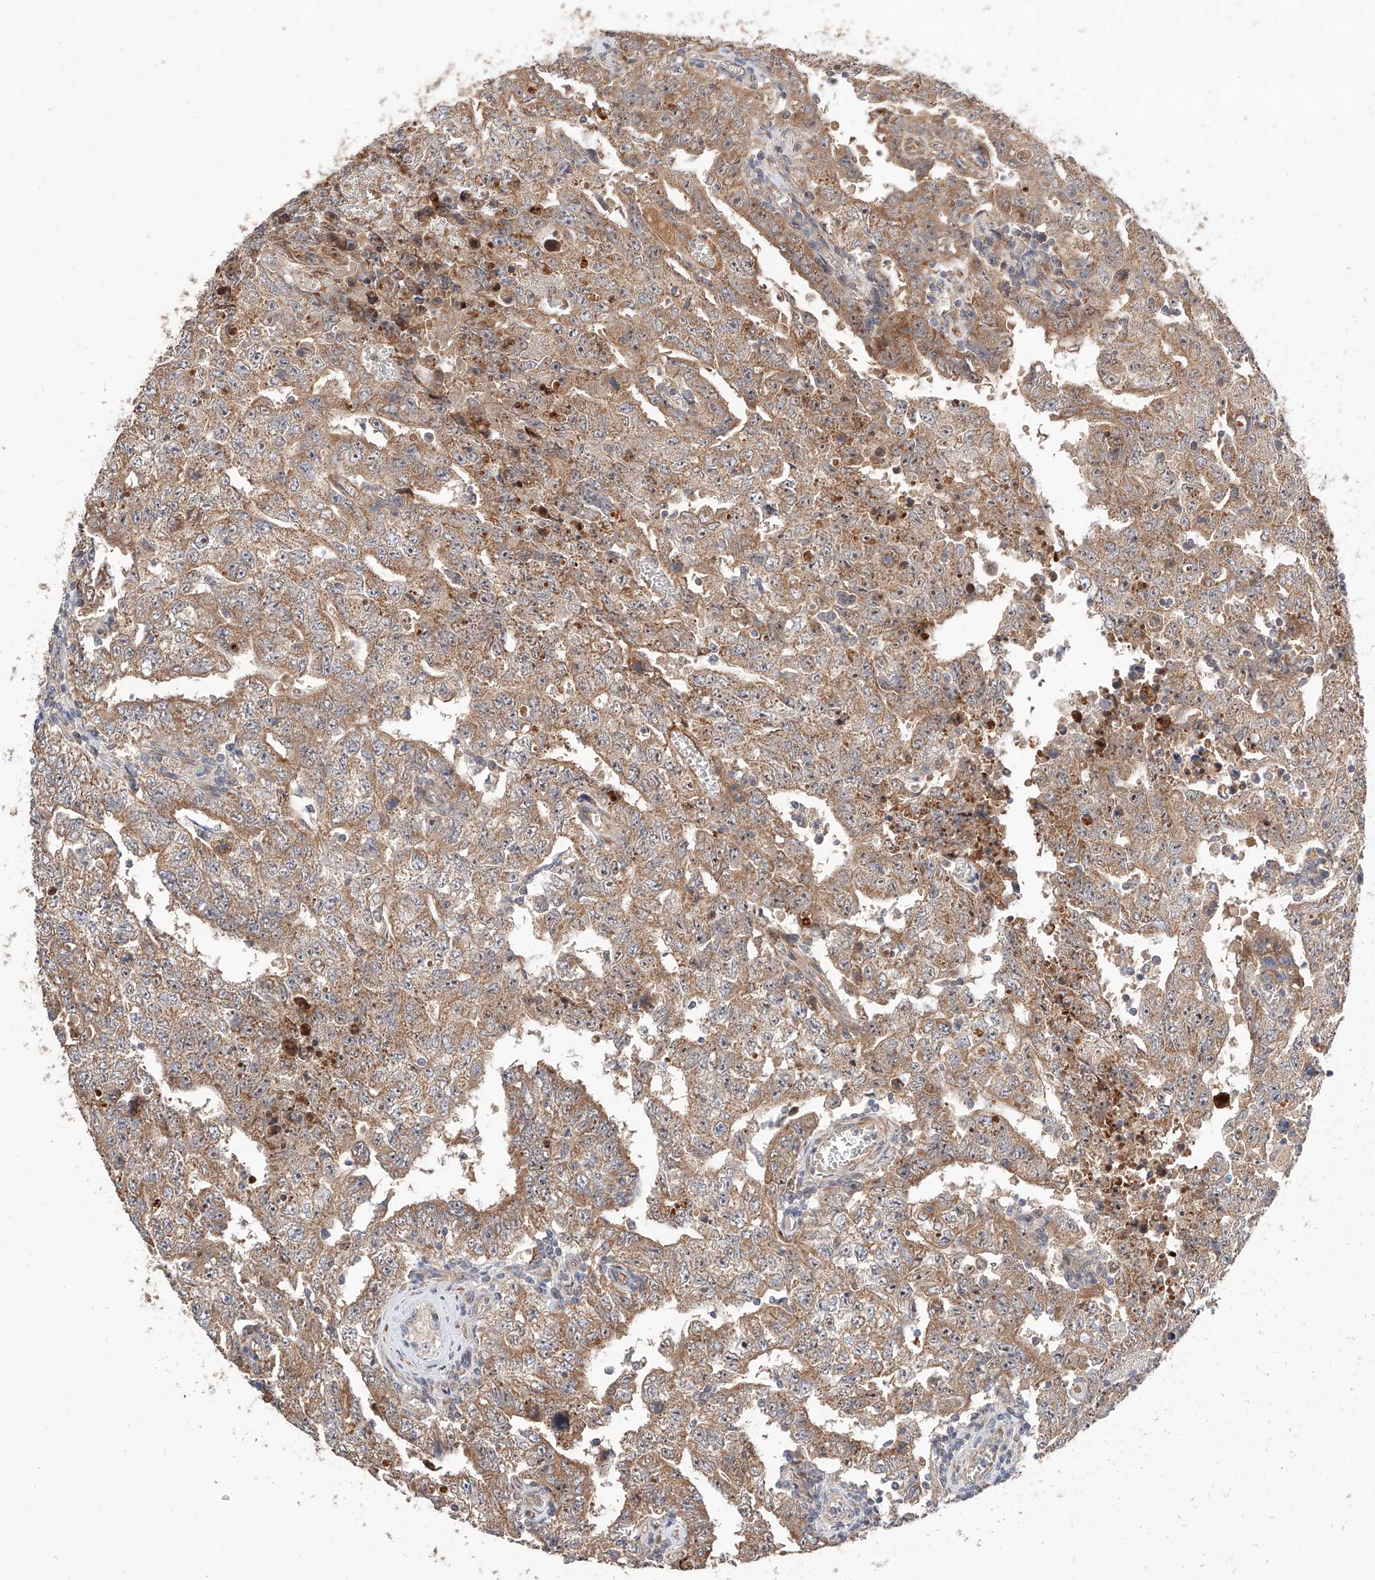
{"staining": {"intensity": "moderate", "quantity": ">75%", "location": "cytoplasmic/membranous"}, "tissue": "testis cancer", "cell_type": "Tumor cells", "image_type": "cancer", "snomed": [{"axis": "morphology", "description": "Carcinoma, Embryonal, NOS"}, {"axis": "topography", "description": "Testis"}], "caption": "The micrograph displays immunohistochemical staining of testis cancer. There is moderate cytoplasmic/membranous positivity is identified in about >75% of tumor cells.", "gene": "RAB23", "patient": {"sex": "male", "age": 26}}